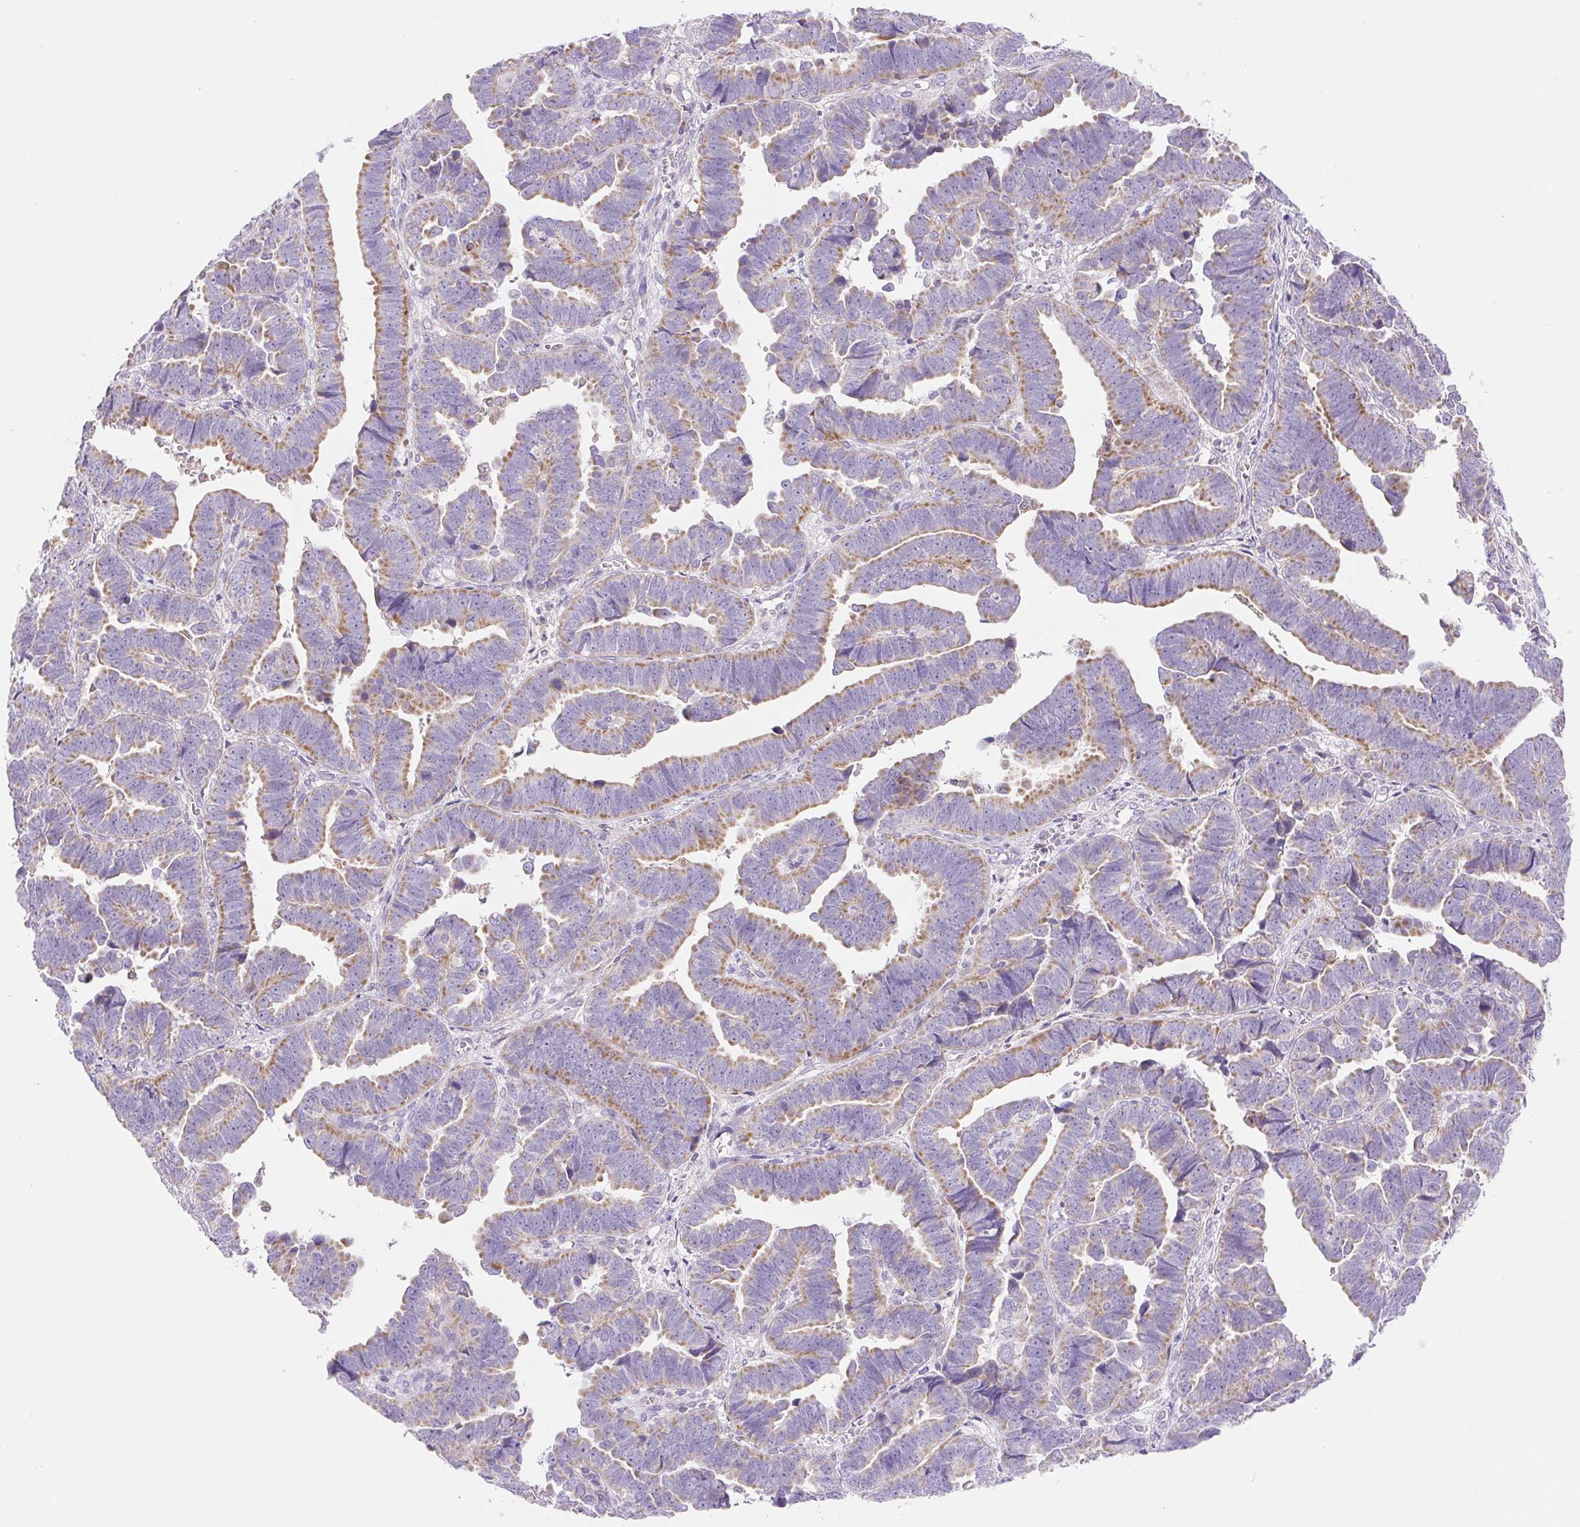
{"staining": {"intensity": "moderate", "quantity": ">75%", "location": "cytoplasmic/membranous"}, "tissue": "endometrial cancer", "cell_type": "Tumor cells", "image_type": "cancer", "snomed": [{"axis": "morphology", "description": "Adenocarcinoma, NOS"}, {"axis": "topography", "description": "Endometrium"}], "caption": "Endometrial adenocarcinoma stained for a protein reveals moderate cytoplasmic/membranous positivity in tumor cells.", "gene": "FOCAD", "patient": {"sex": "female", "age": 75}}